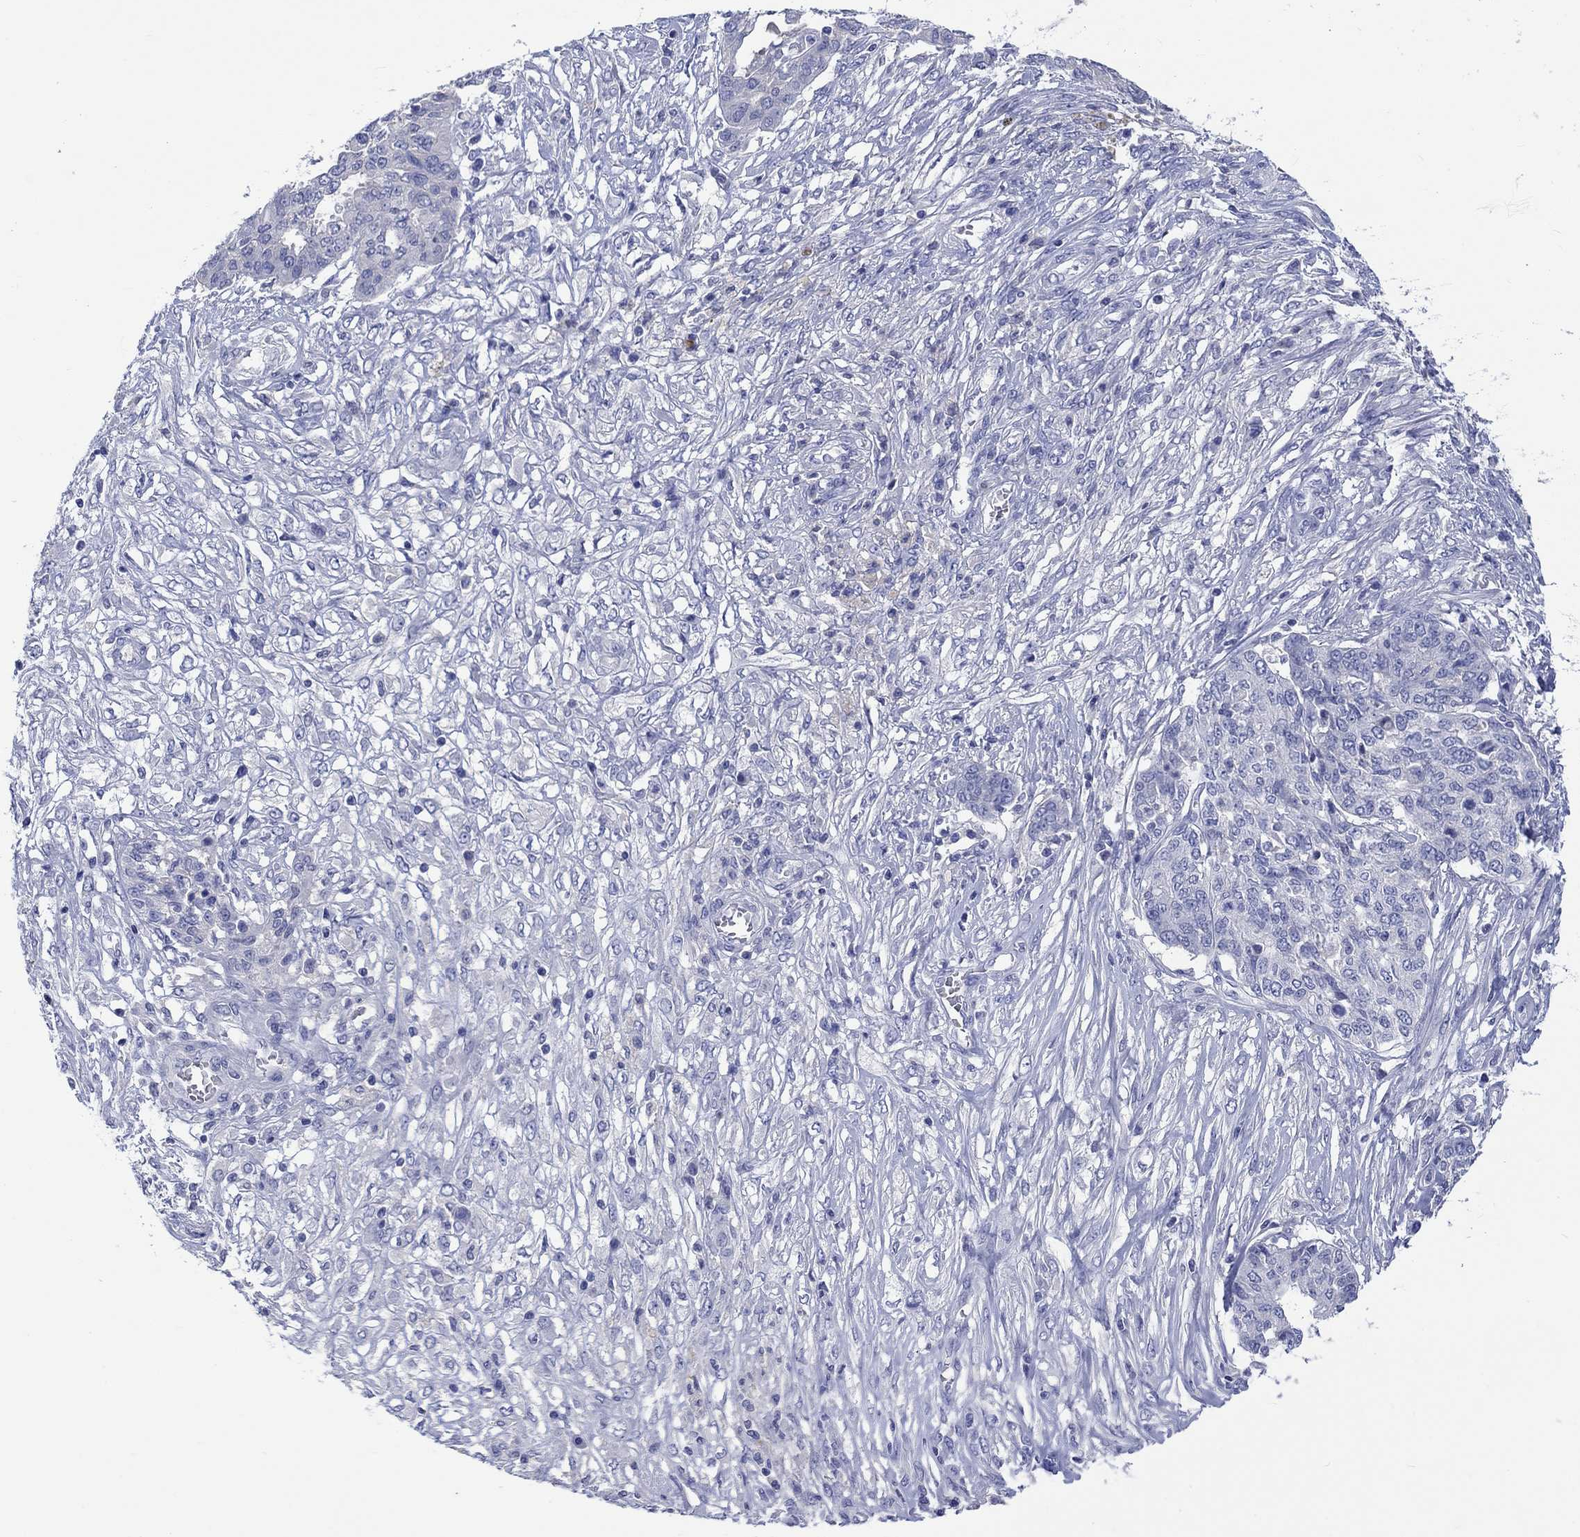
{"staining": {"intensity": "negative", "quantity": "none", "location": "none"}, "tissue": "ovarian cancer", "cell_type": "Tumor cells", "image_type": "cancer", "snomed": [{"axis": "morphology", "description": "Cystadenocarcinoma, serous, NOS"}, {"axis": "topography", "description": "Ovary"}], "caption": "Human ovarian cancer (serous cystadenocarcinoma) stained for a protein using immunohistochemistry (IHC) reveals no positivity in tumor cells.", "gene": "TOMM20L", "patient": {"sex": "female", "age": 67}}